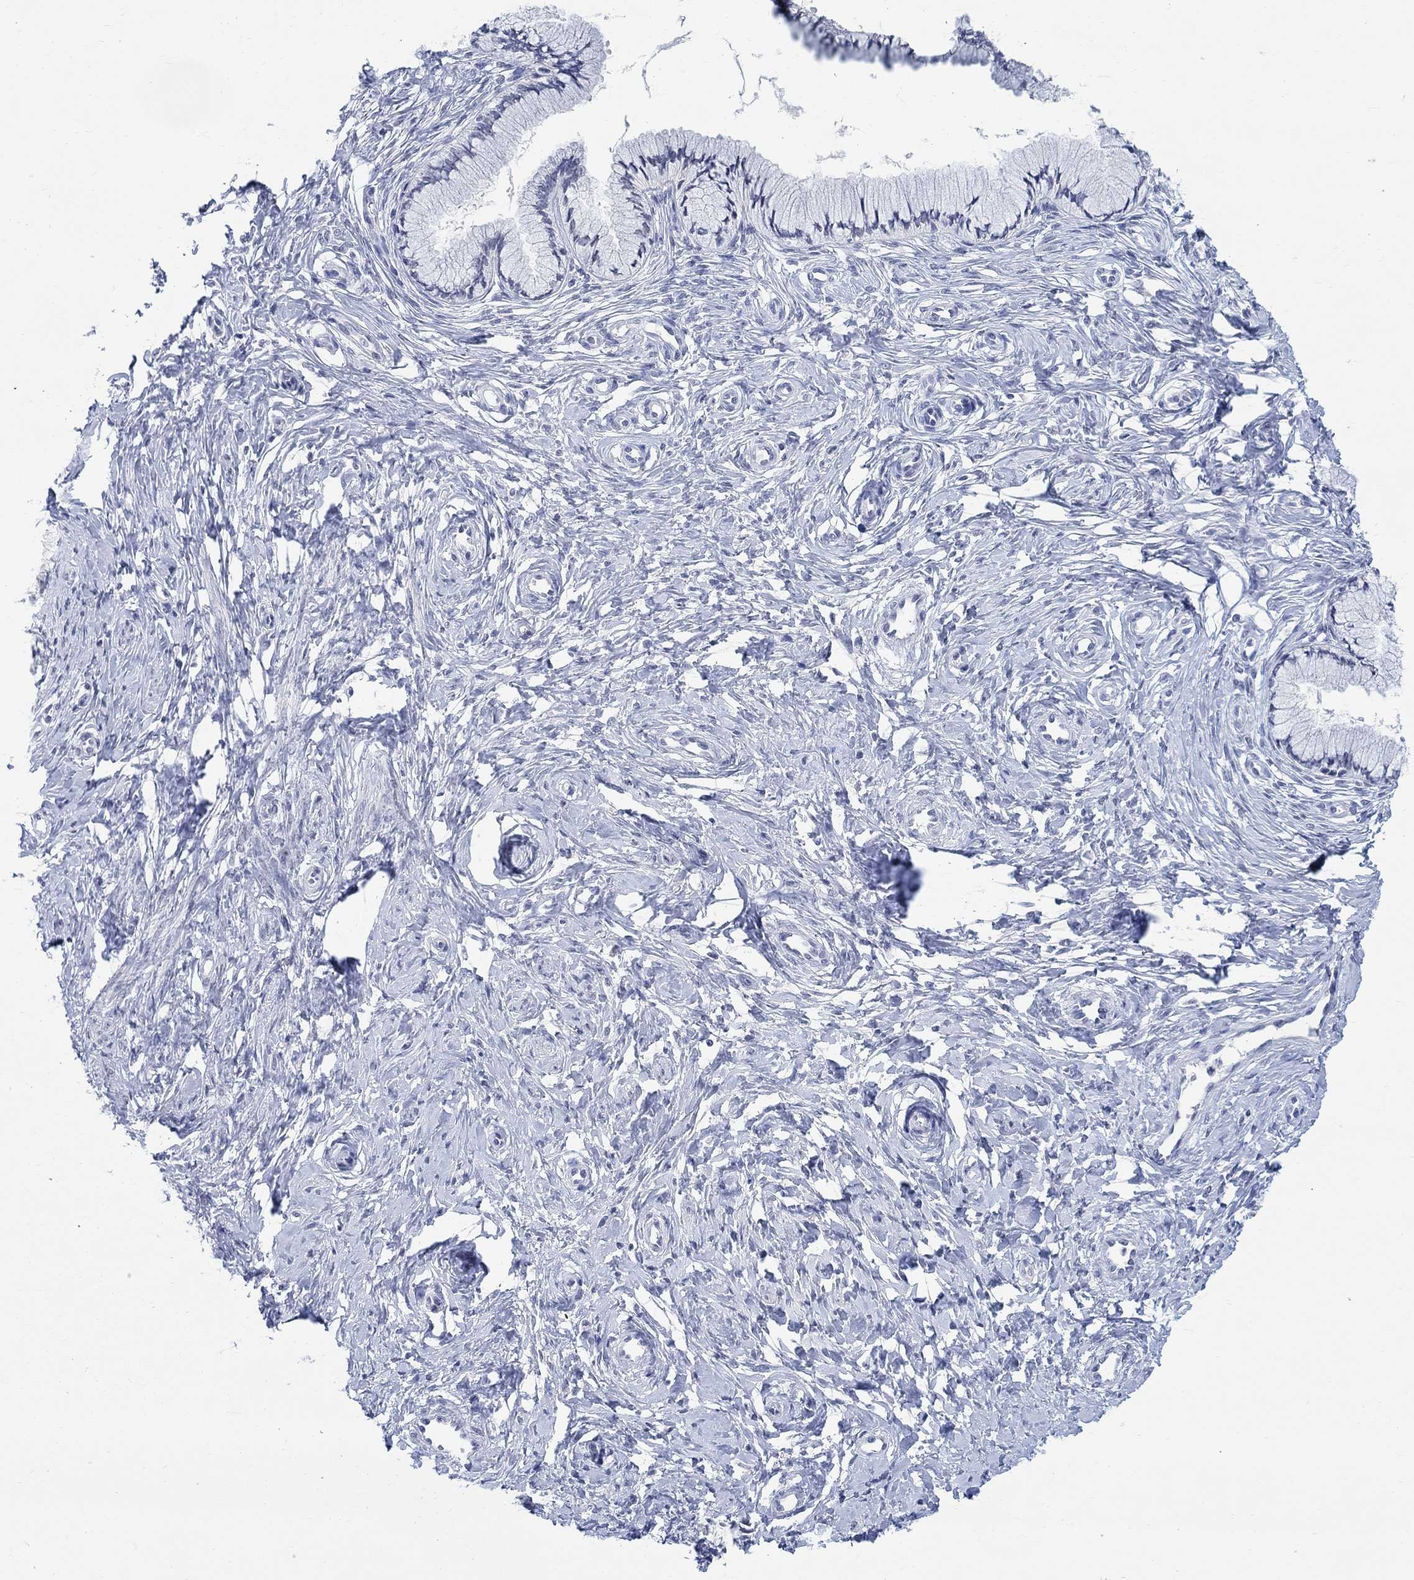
{"staining": {"intensity": "negative", "quantity": "none", "location": "none"}, "tissue": "cervix", "cell_type": "Glandular cells", "image_type": "normal", "snomed": [{"axis": "morphology", "description": "Normal tissue, NOS"}, {"axis": "topography", "description": "Cervix"}], "caption": "Immunohistochemistry (IHC) micrograph of normal cervix: human cervix stained with DAB demonstrates no significant protein positivity in glandular cells. (DAB (3,3'-diaminobenzidine) immunohistochemistry (IHC) with hematoxylin counter stain).", "gene": "ANKS1B", "patient": {"sex": "female", "age": 37}}